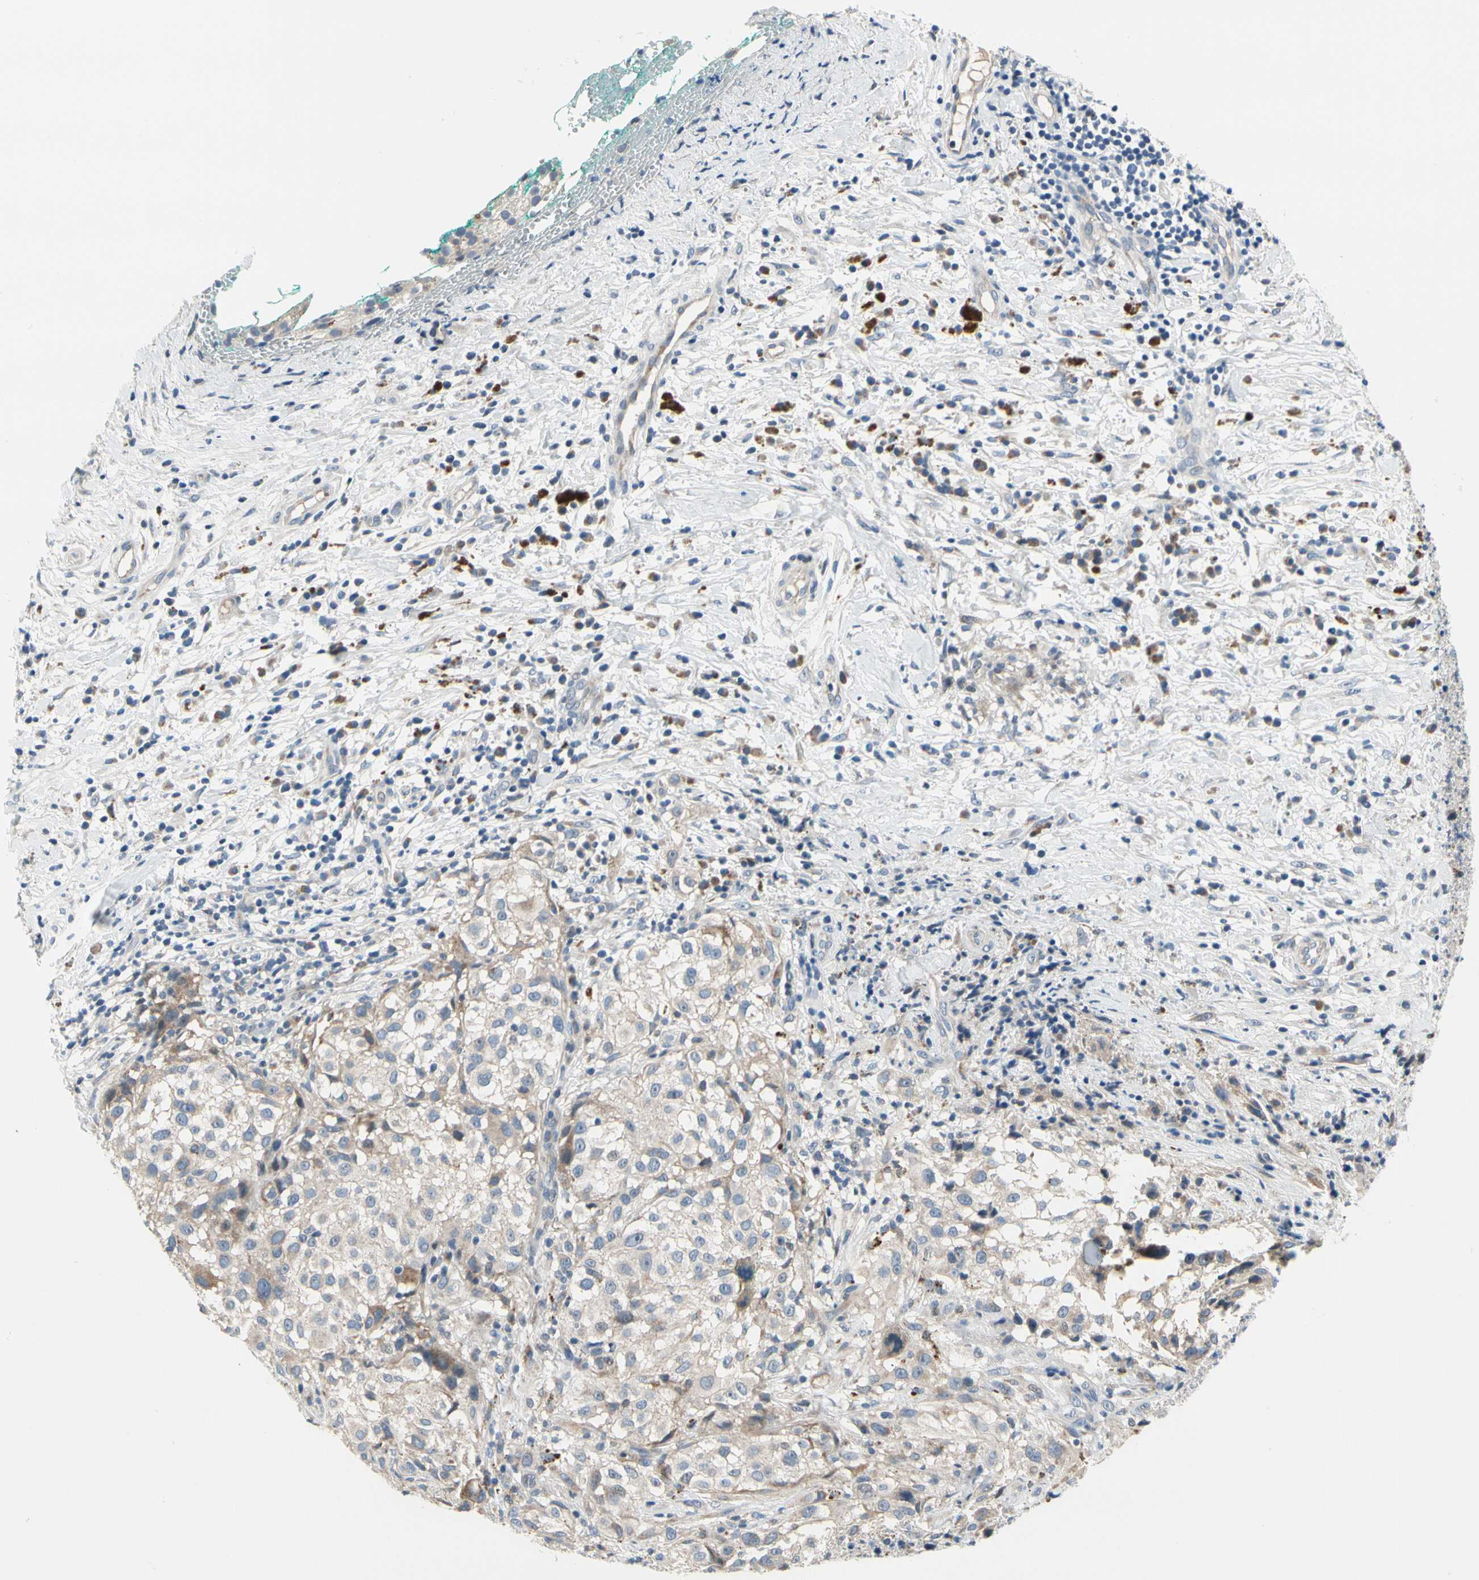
{"staining": {"intensity": "weak", "quantity": ">75%", "location": "cytoplasmic/membranous"}, "tissue": "melanoma", "cell_type": "Tumor cells", "image_type": "cancer", "snomed": [{"axis": "morphology", "description": "Necrosis, NOS"}, {"axis": "morphology", "description": "Malignant melanoma, NOS"}, {"axis": "topography", "description": "Skin"}], "caption": "Brown immunohistochemical staining in human malignant melanoma shows weak cytoplasmic/membranous staining in about >75% of tumor cells. Immunohistochemistry stains the protein of interest in brown and the nuclei are stained blue.", "gene": "NFASC", "patient": {"sex": "female", "age": 87}}